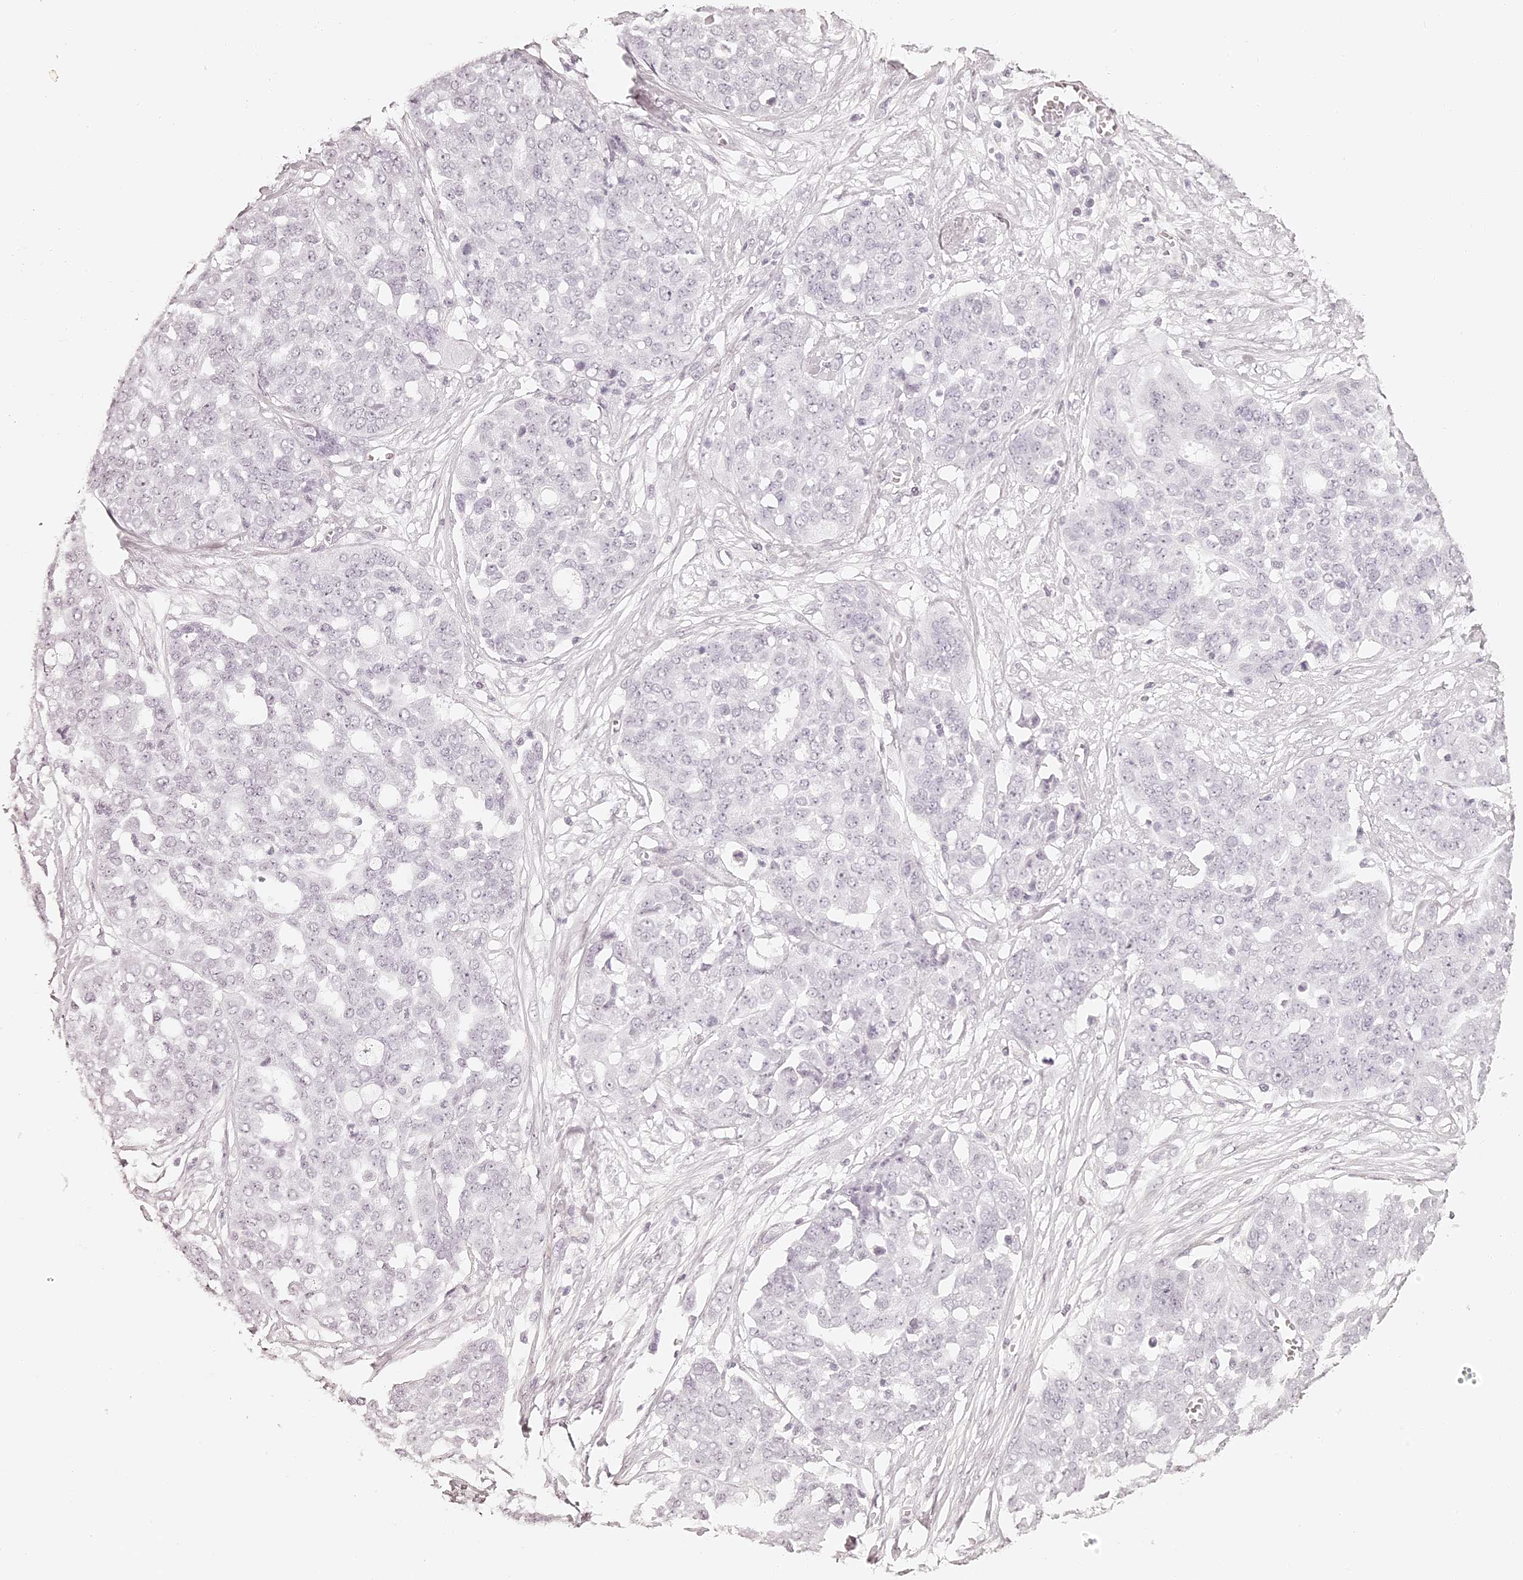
{"staining": {"intensity": "negative", "quantity": "none", "location": "none"}, "tissue": "ovarian cancer", "cell_type": "Tumor cells", "image_type": "cancer", "snomed": [{"axis": "morphology", "description": "Cystadenocarcinoma, serous, NOS"}, {"axis": "topography", "description": "Soft tissue"}, {"axis": "topography", "description": "Ovary"}], "caption": "IHC micrograph of serous cystadenocarcinoma (ovarian) stained for a protein (brown), which reveals no positivity in tumor cells.", "gene": "ELAPOR1", "patient": {"sex": "female", "age": 57}}